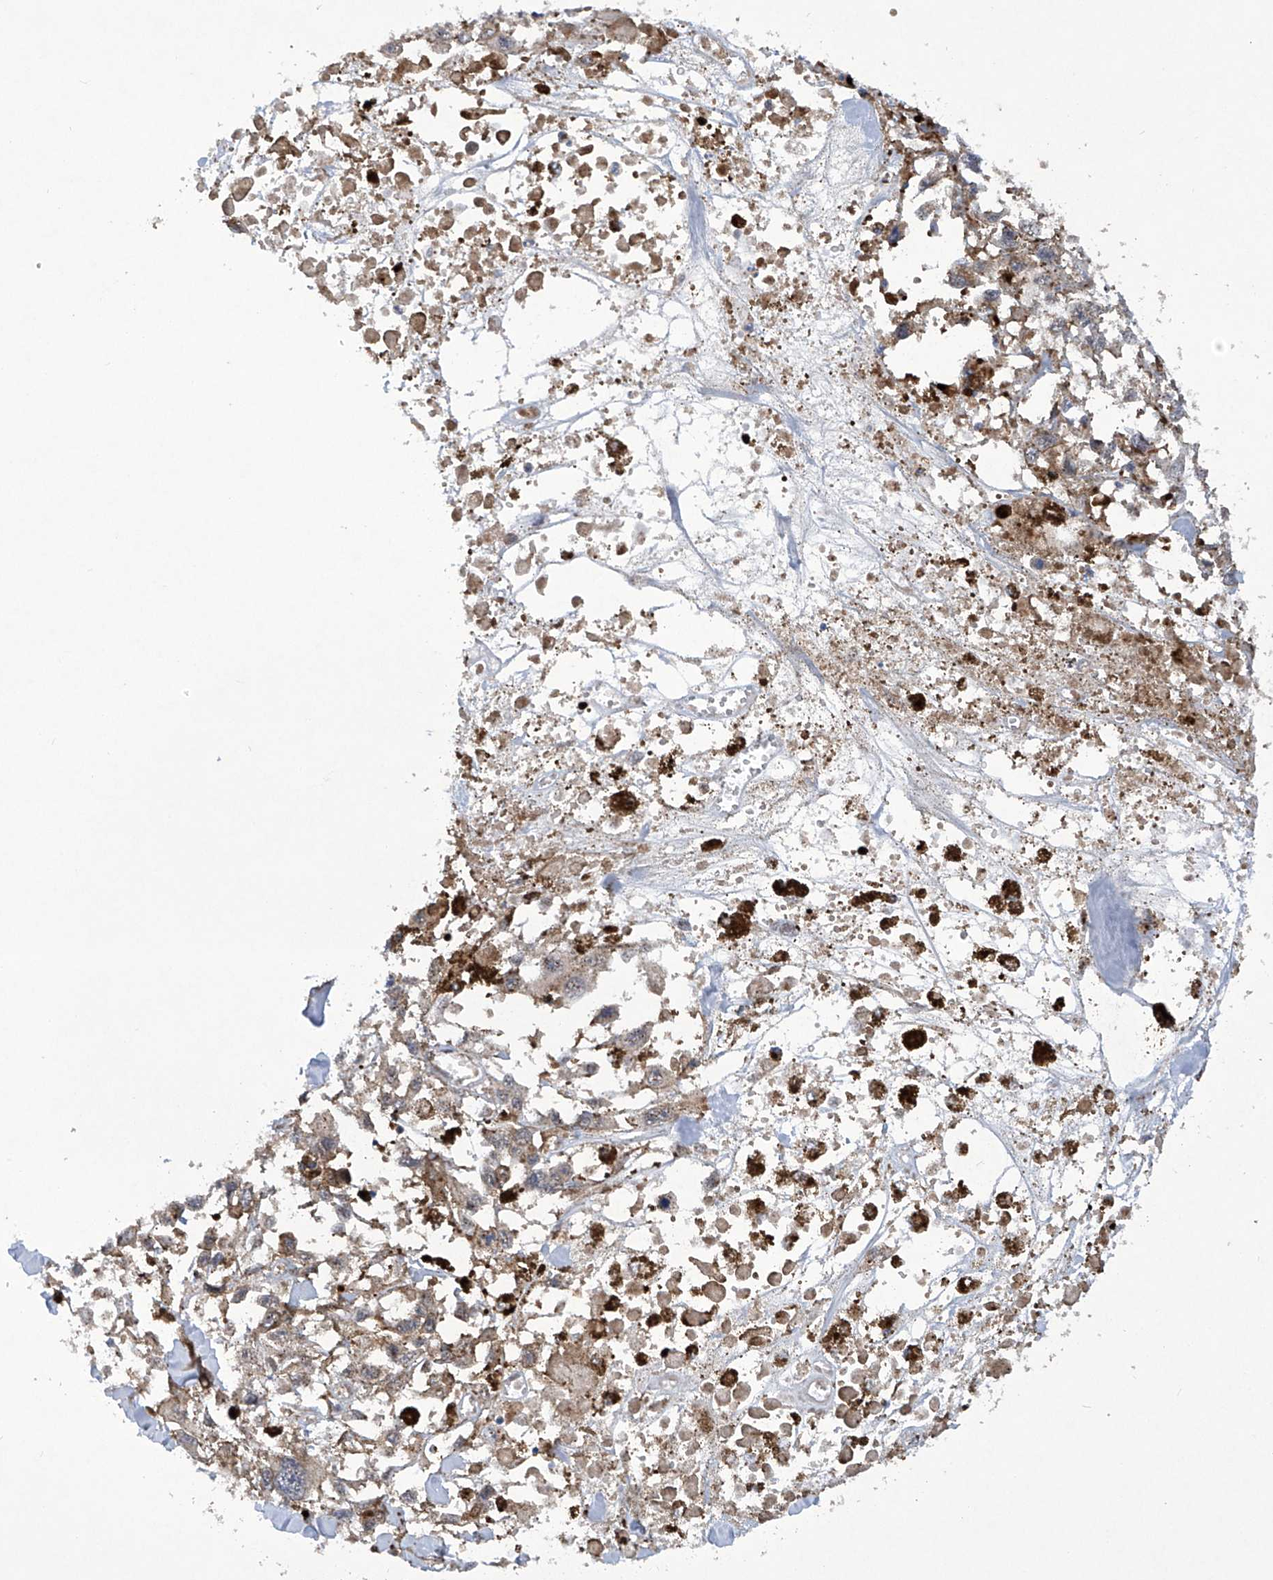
{"staining": {"intensity": "weak", "quantity": "<25%", "location": "cytoplasmic/membranous"}, "tissue": "melanoma", "cell_type": "Tumor cells", "image_type": "cancer", "snomed": [{"axis": "morphology", "description": "Malignant melanoma, Metastatic site"}, {"axis": "topography", "description": "Lymph node"}], "caption": "IHC image of human malignant melanoma (metastatic site) stained for a protein (brown), which reveals no staining in tumor cells. Brightfield microscopy of immunohistochemistry (IHC) stained with DAB (3,3'-diaminobenzidine) (brown) and hematoxylin (blue), captured at high magnification.", "gene": "CISH", "patient": {"sex": "male", "age": 59}}